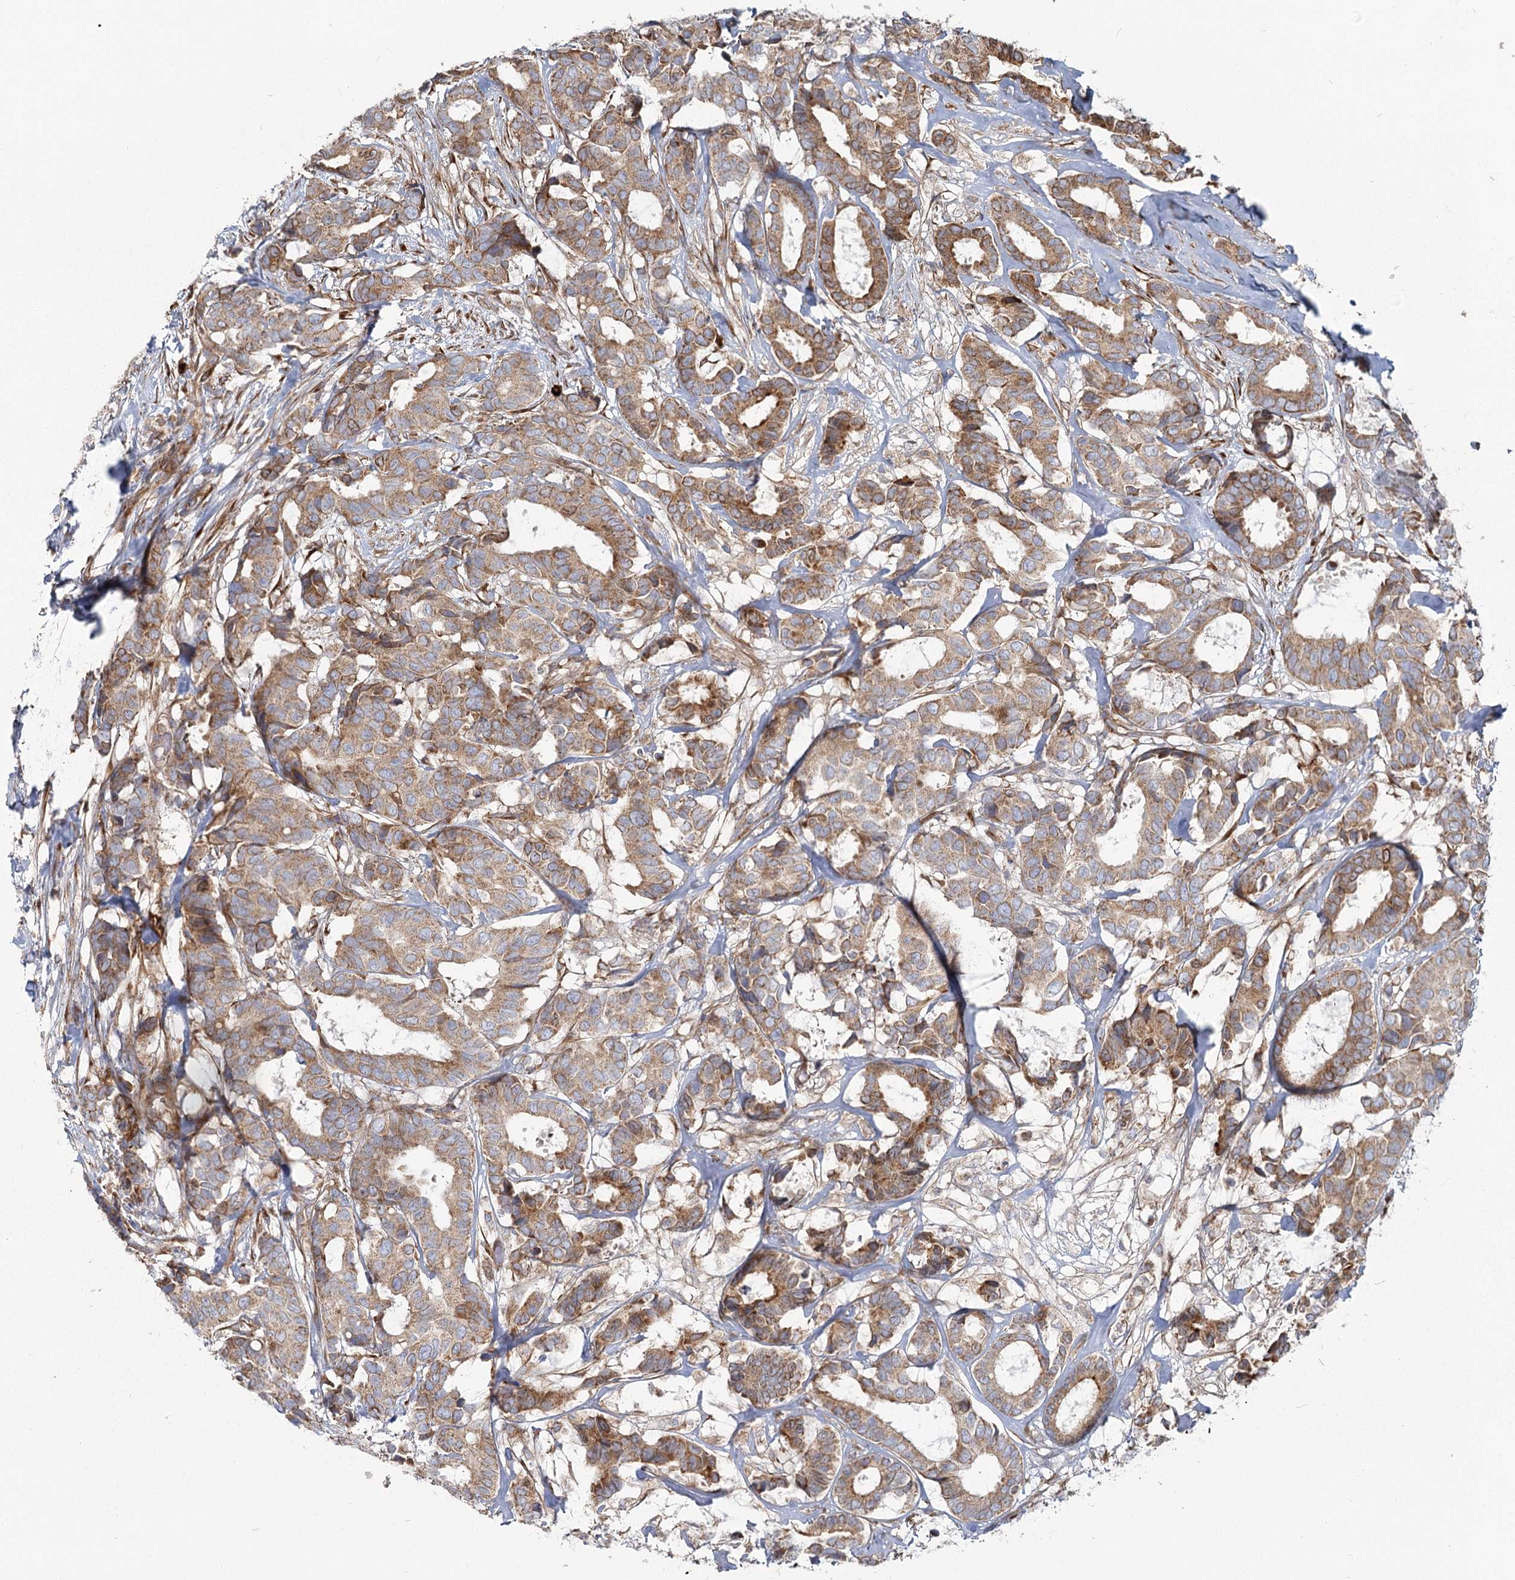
{"staining": {"intensity": "moderate", "quantity": ">75%", "location": "cytoplasmic/membranous"}, "tissue": "breast cancer", "cell_type": "Tumor cells", "image_type": "cancer", "snomed": [{"axis": "morphology", "description": "Duct carcinoma"}, {"axis": "topography", "description": "Breast"}], "caption": "The photomicrograph displays immunohistochemical staining of breast cancer (infiltrating ductal carcinoma). There is moderate cytoplasmic/membranous staining is seen in about >75% of tumor cells.", "gene": "HARS2", "patient": {"sex": "female", "age": 87}}